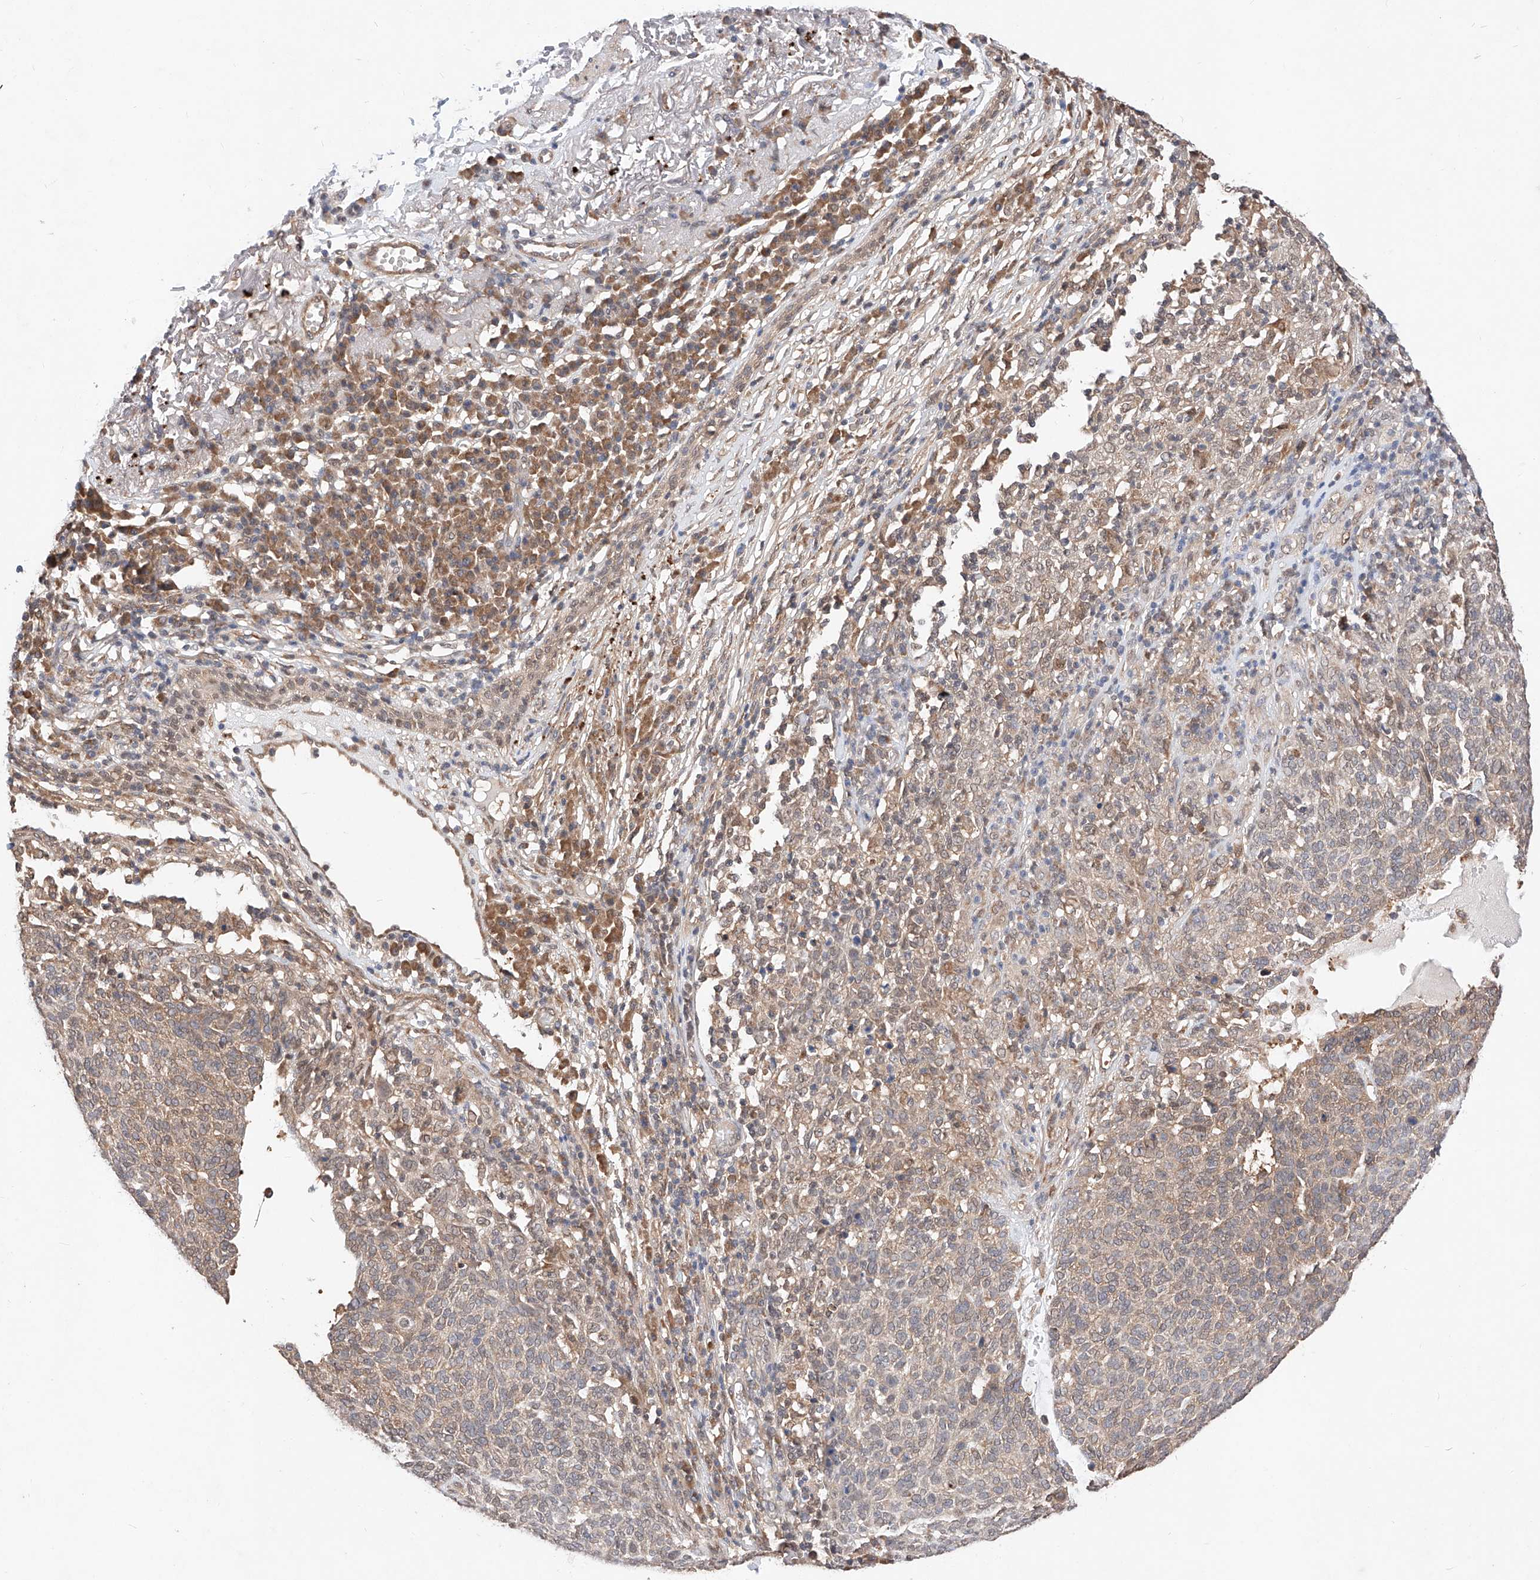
{"staining": {"intensity": "weak", "quantity": "25%-75%", "location": "cytoplasmic/membranous"}, "tissue": "skin cancer", "cell_type": "Tumor cells", "image_type": "cancer", "snomed": [{"axis": "morphology", "description": "Squamous cell carcinoma, NOS"}, {"axis": "topography", "description": "Skin"}], "caption": "Brown immunohistochemical staining in skin cancer (squamous cell carcinoma) exhibits weak cytoplasmic/membranous positivity in about 25%-75% of tumor cells.", "gene": "ZSCAN4", "patient": {"sex": "female", "age": 90}}